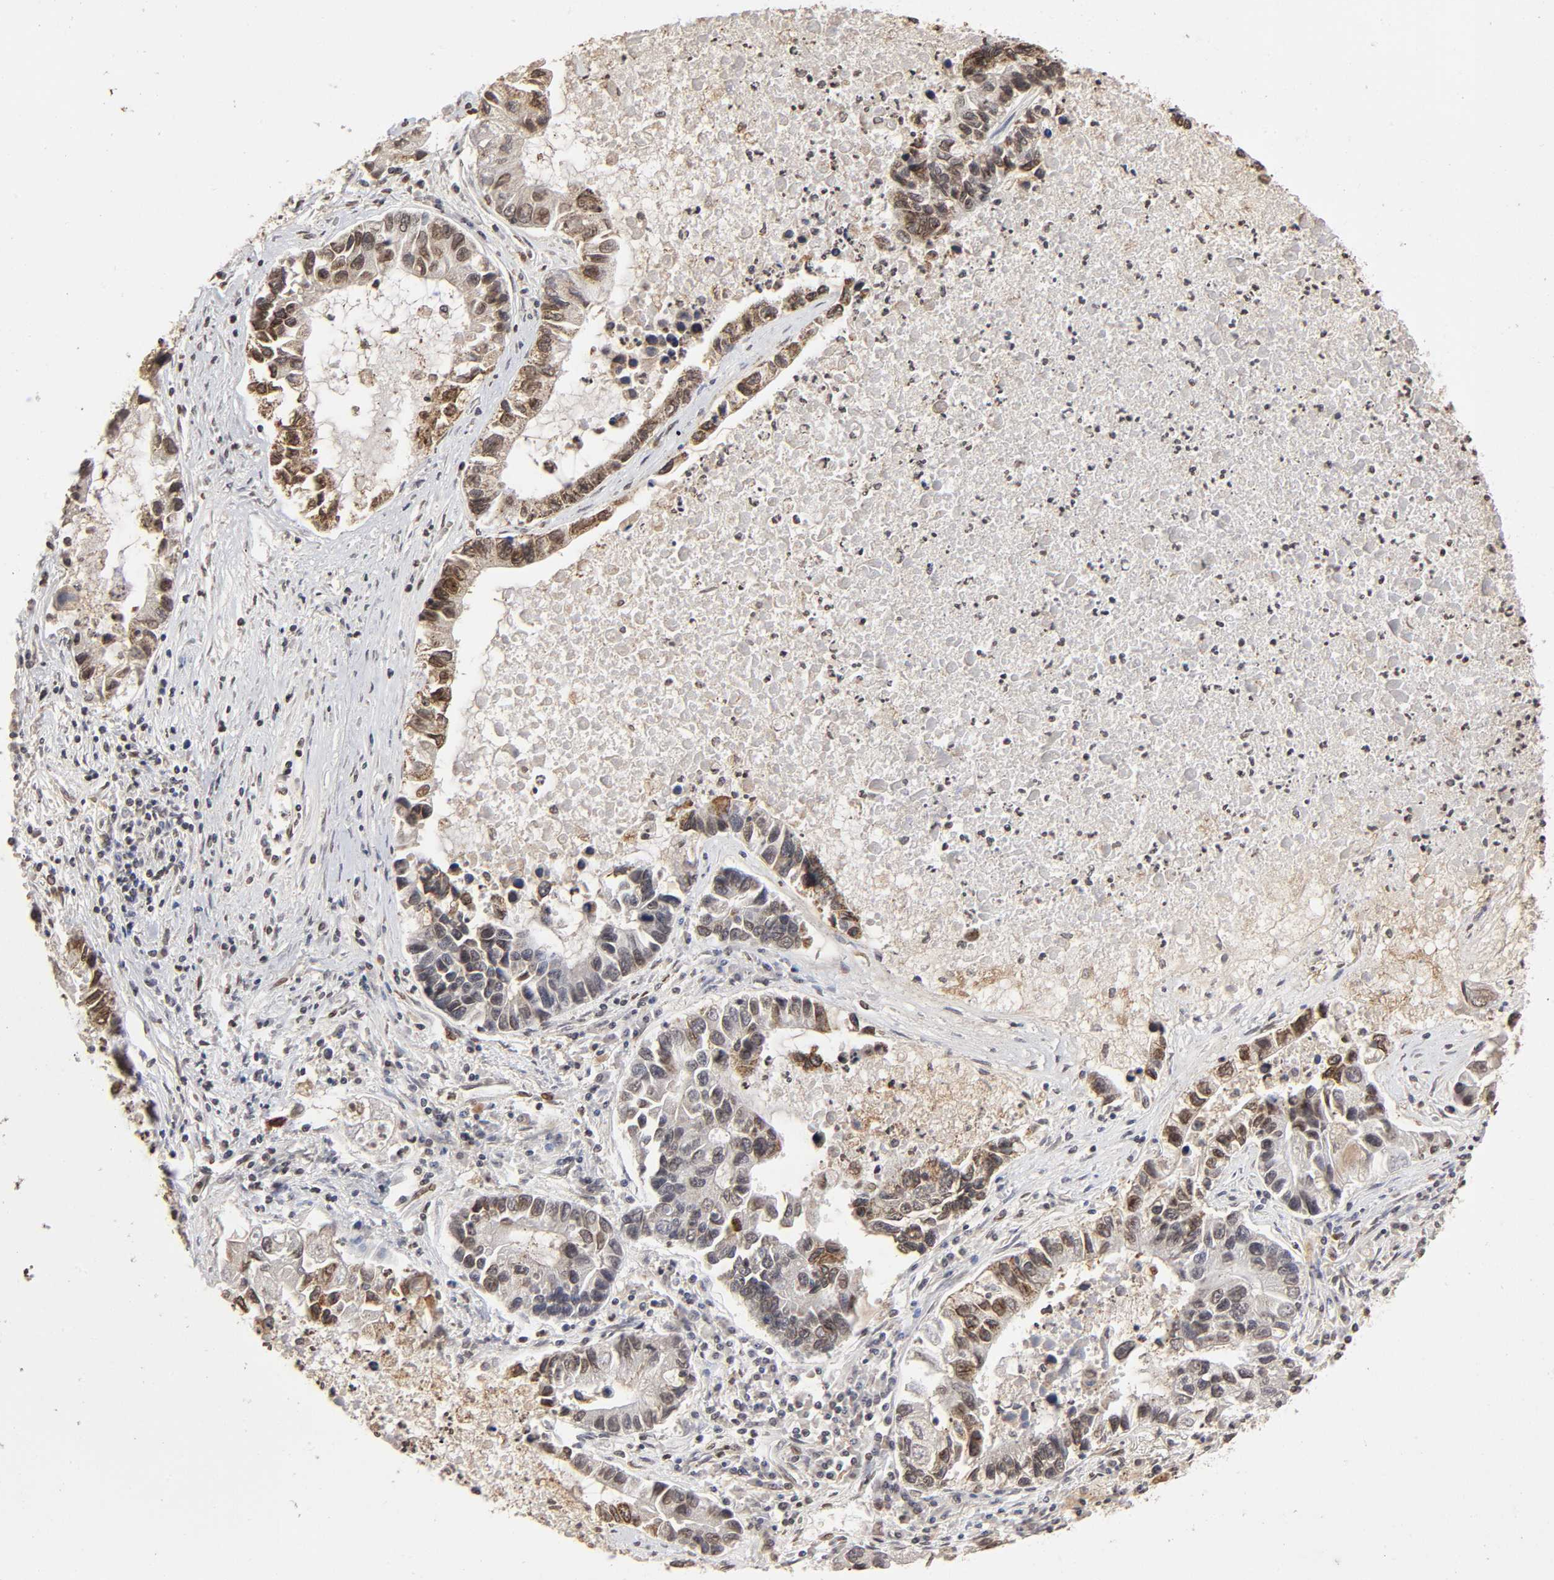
{"staining": {"intensity": "moderate", "quantity": ">75%", "location": "nuclear"}, "tissue": "lung cancer", "cell_type": "Tumor cells", "image_type": "cancer", "snomed": [{"axis": "morphology", "description": "Adenocarcinoma, NOS"}, {"axis": "topography", "description": "Lung"}], "caption": "A micrograph showing moderate nuclear expression in approximately >75% of tumor cells in lung cancer (adenocarcinoma), as visualized by brown immunohistochemical staining.", "gene": "MLLT6", "patient": {"sex": "female", "age": 51}}